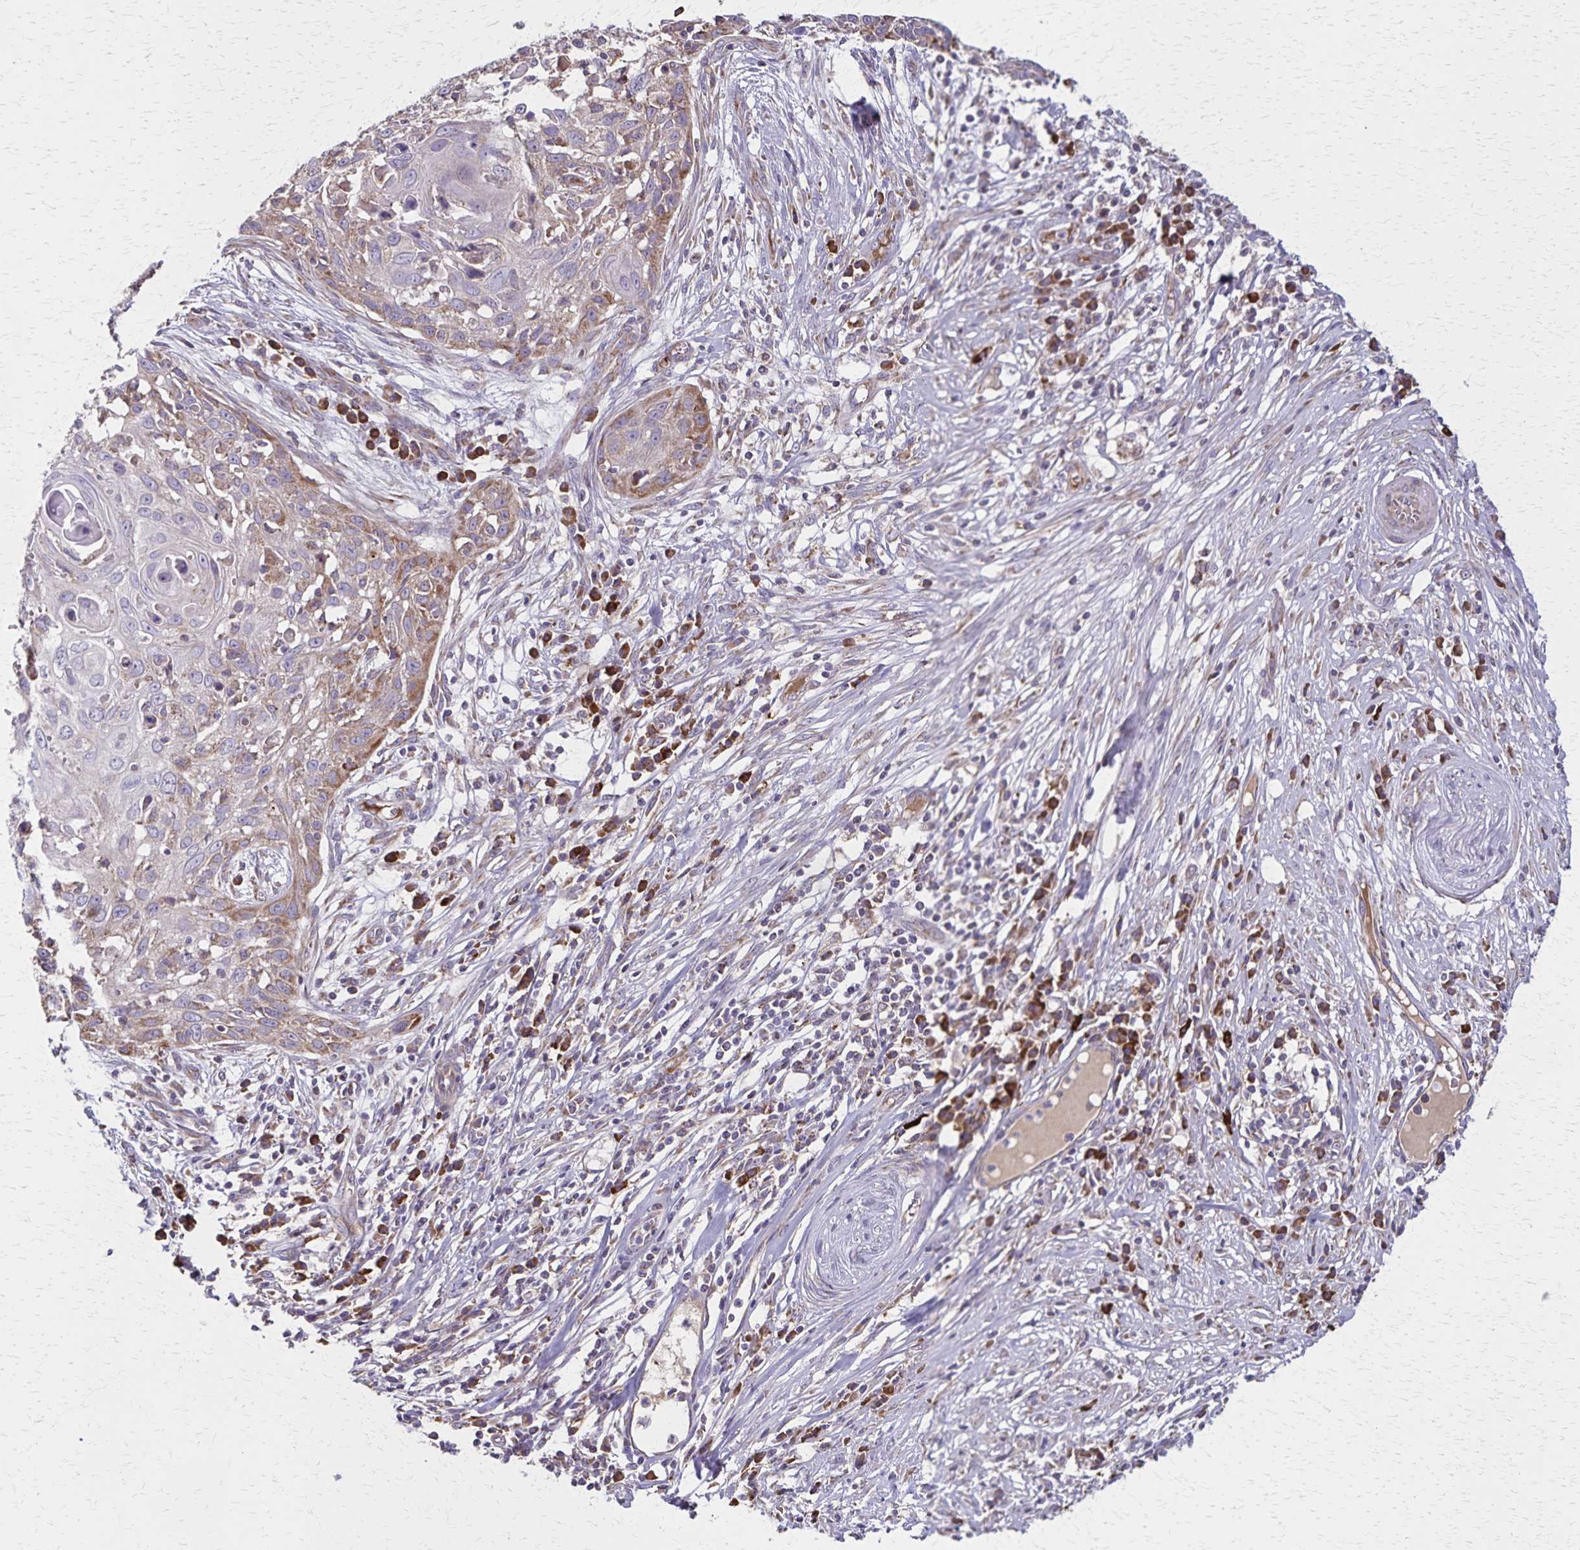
{"staining": {"intensity": "moderate", "quantity": "<25%", "location": "cytoplasmic/membranous"}, "tissue": "skin cancer", "cell_type": "Tumor cells", "image_type": "cancer", "snomed": [{"axis": "morphology", "description": "Squamous cell carcinoma, NOS"}, {"axis": "topography", "description": "Skin"}, {"axis": "topography", "description": "Vulva"}], "caption": "IHC (DAB (3,3'-diaminobenzidine)) staining of human skin cancer shows moderate cytoplasmic/membranous protein staining in approximately <25% of tumor cells.", "gene": "RNF10", "patient": {"sex": "female", "age": 83}}